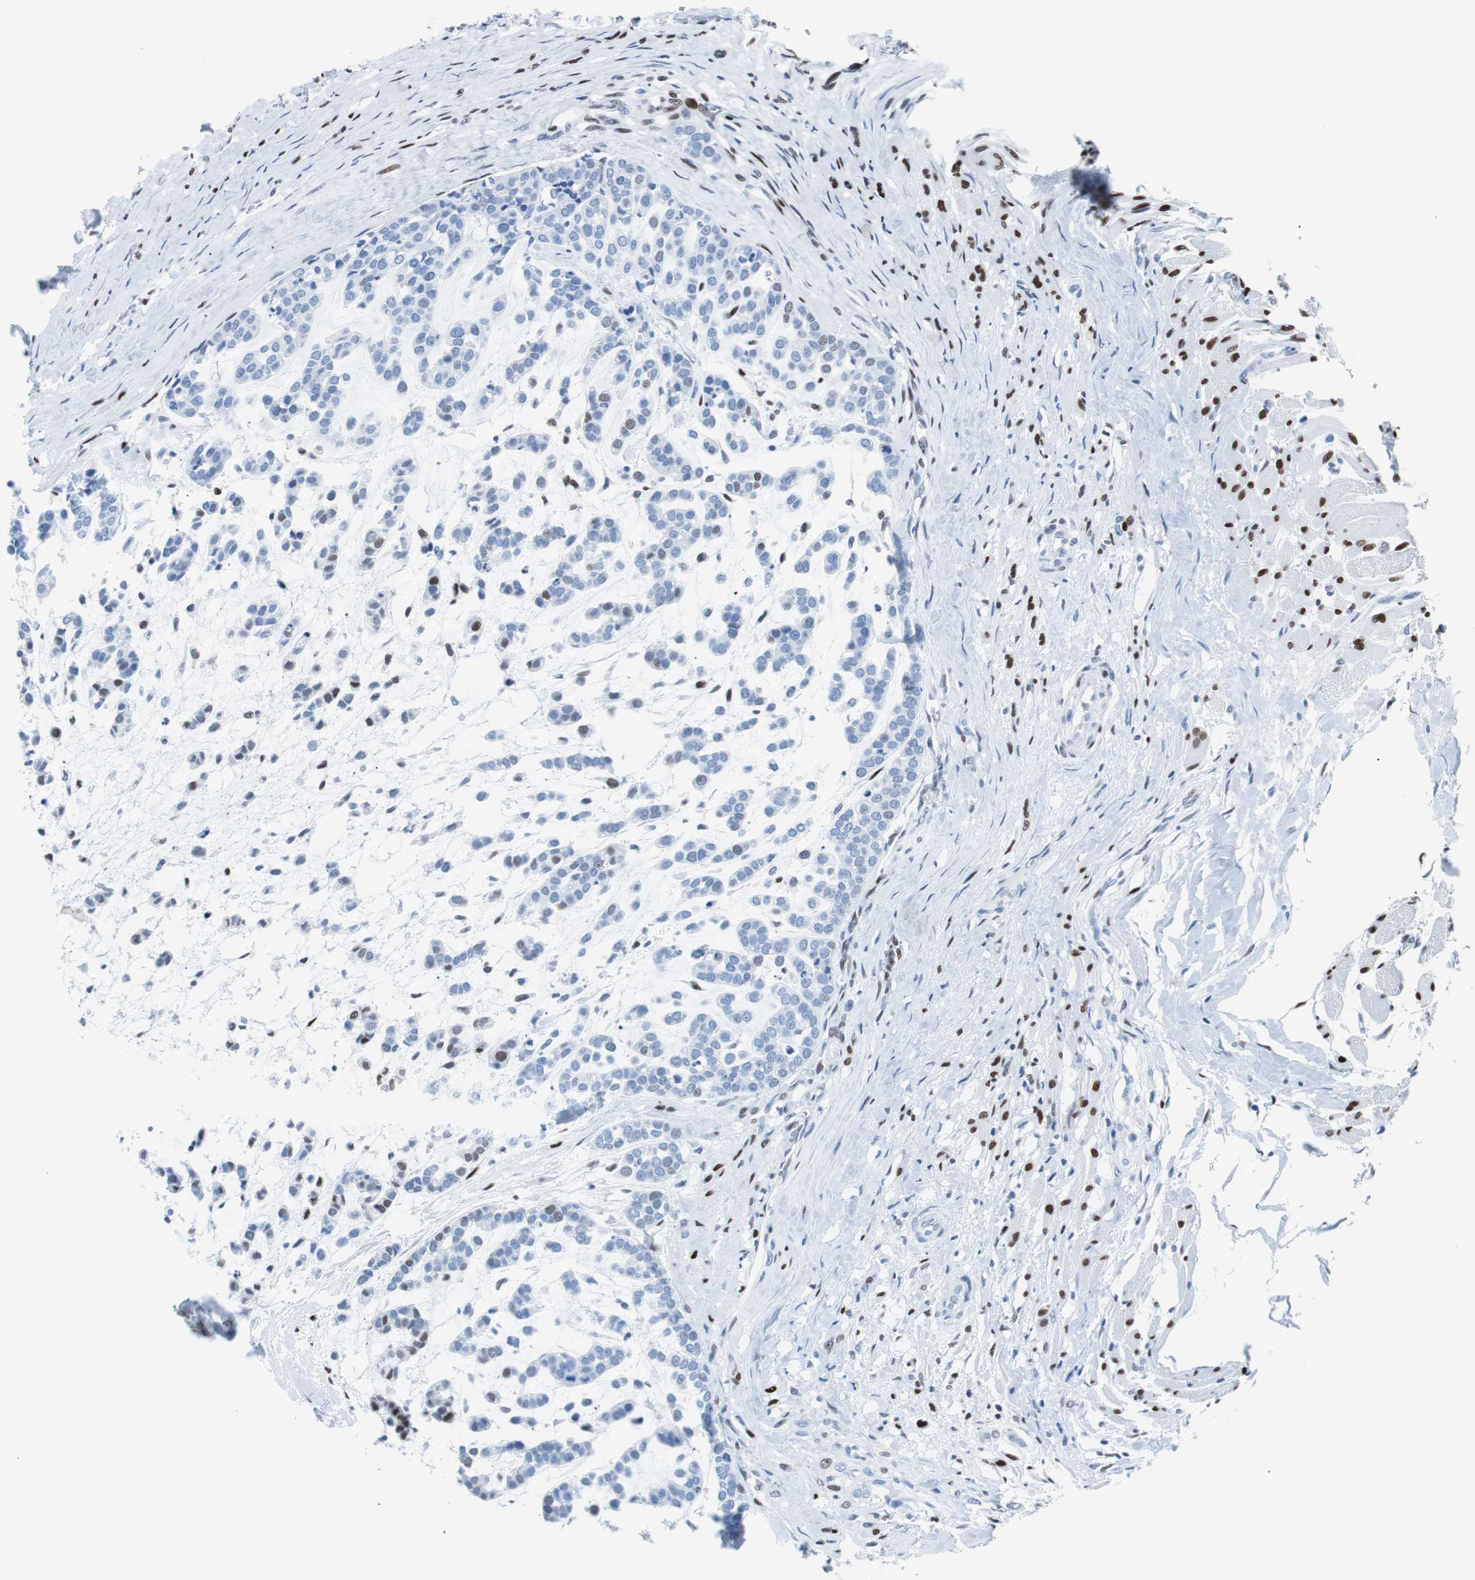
{"staining": {"intensity": "weak", "quantity": "<25%", "location": "nuclear"}, "tissue": "head and neck cancer", "cell_type": "Tumor cells", "image_type": "cancer", "snomed": [{"axis": "morphology", "description": "Adenocarcinoma, NOS"}, {"axis": "morphology", "description": "Adenoma, NOS"}, {"axis": "topography", "description": "Head-Neck"}], "caption": "A histopathology image of human head and neck adenocarcinoma is negative for staining in tumor cells.", "gene": "JUN", "patient": {"sex": "female", "age": 55}}